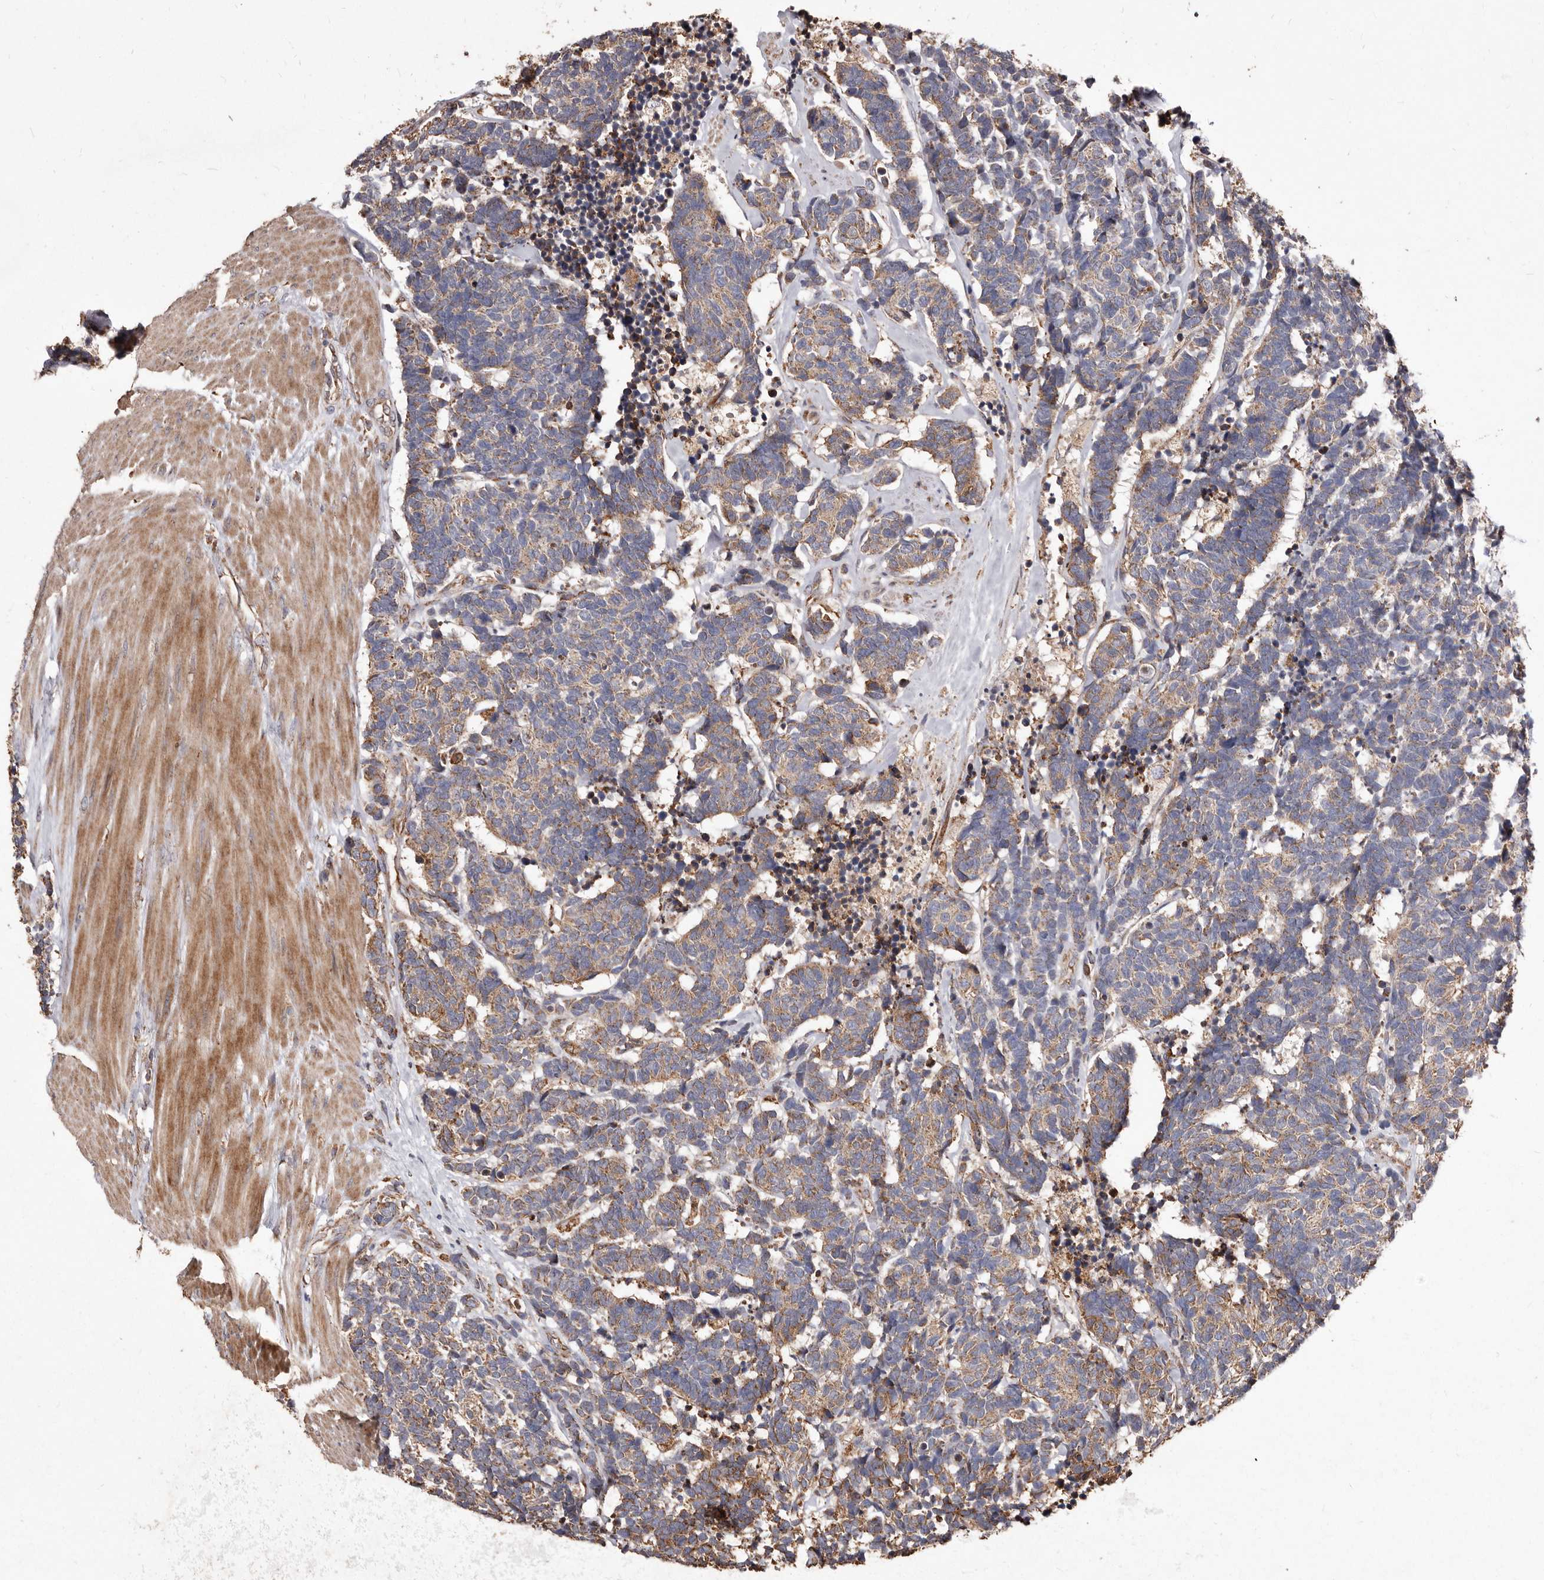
{"staining": {"intensity": "weak", "quantity": ">75%", "location": "cytoplasmic/membranous"}, "tissue": "carcinoid", "cell_type": "Tumor cells", "image_type": "cancer", "snomed": [{"axis": "morphology", "description": "Carcinoma, NOS"}, {"axis": "morphology", "description": "Carcinoid, malignant, NOS"}, {"axis": "topography", "description": "Urinary bladder"}], "caption": "High-power microscopy captured an immunohistochemistry (IHC) histopathology image of malignant carcinoid, revealing weak cytoplasmic/membranous expression in about >75% of tumor cells.", "gene": "STEAP2", "patient": {"sex": "male", "age": 57}}